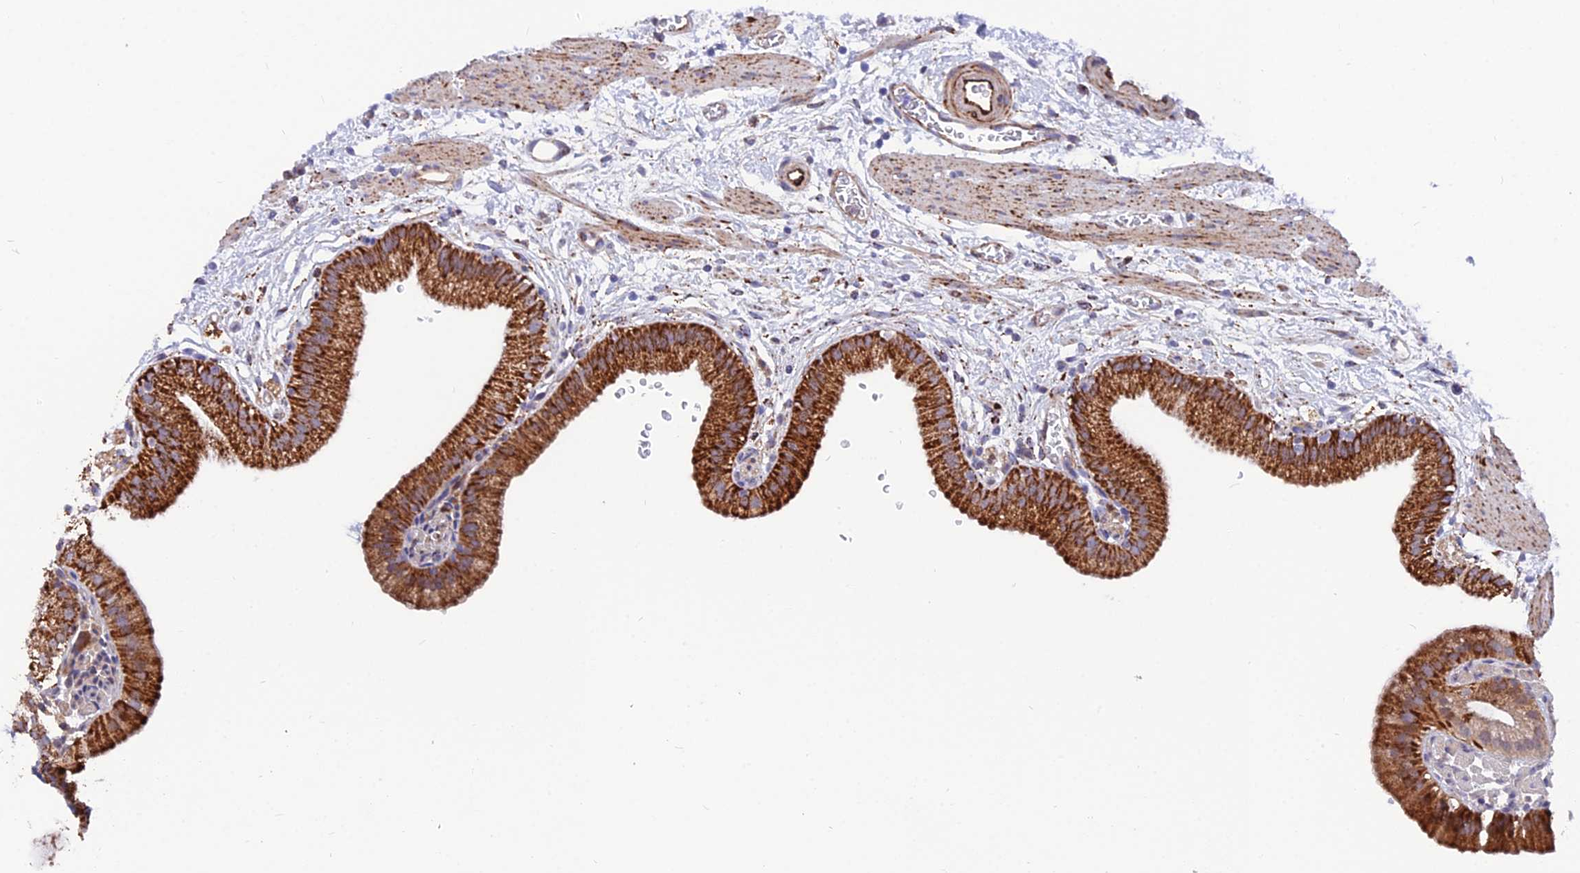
{"staining": {"intensity": "strong", "quantity": ">75%", "location": "cytoplasmic/membranous"}, "tissue": "gallbladder", "cell_type": "Glandular cells", "image_type": "normal", "snomed": [{"axis": "morphology", "description": "Normal tissue, NOS"}, {"axis": "topography", "description": "Gallbladder"}], "caption": "A high-resolution image shows immunohistochemistry staining of benign gallbladder, which exhibits strong cytoplasmic/membranous expression in about >75% of glandular cells.", "gene": "TIGD6", "patient": {"sex": "male", "age": 55}}